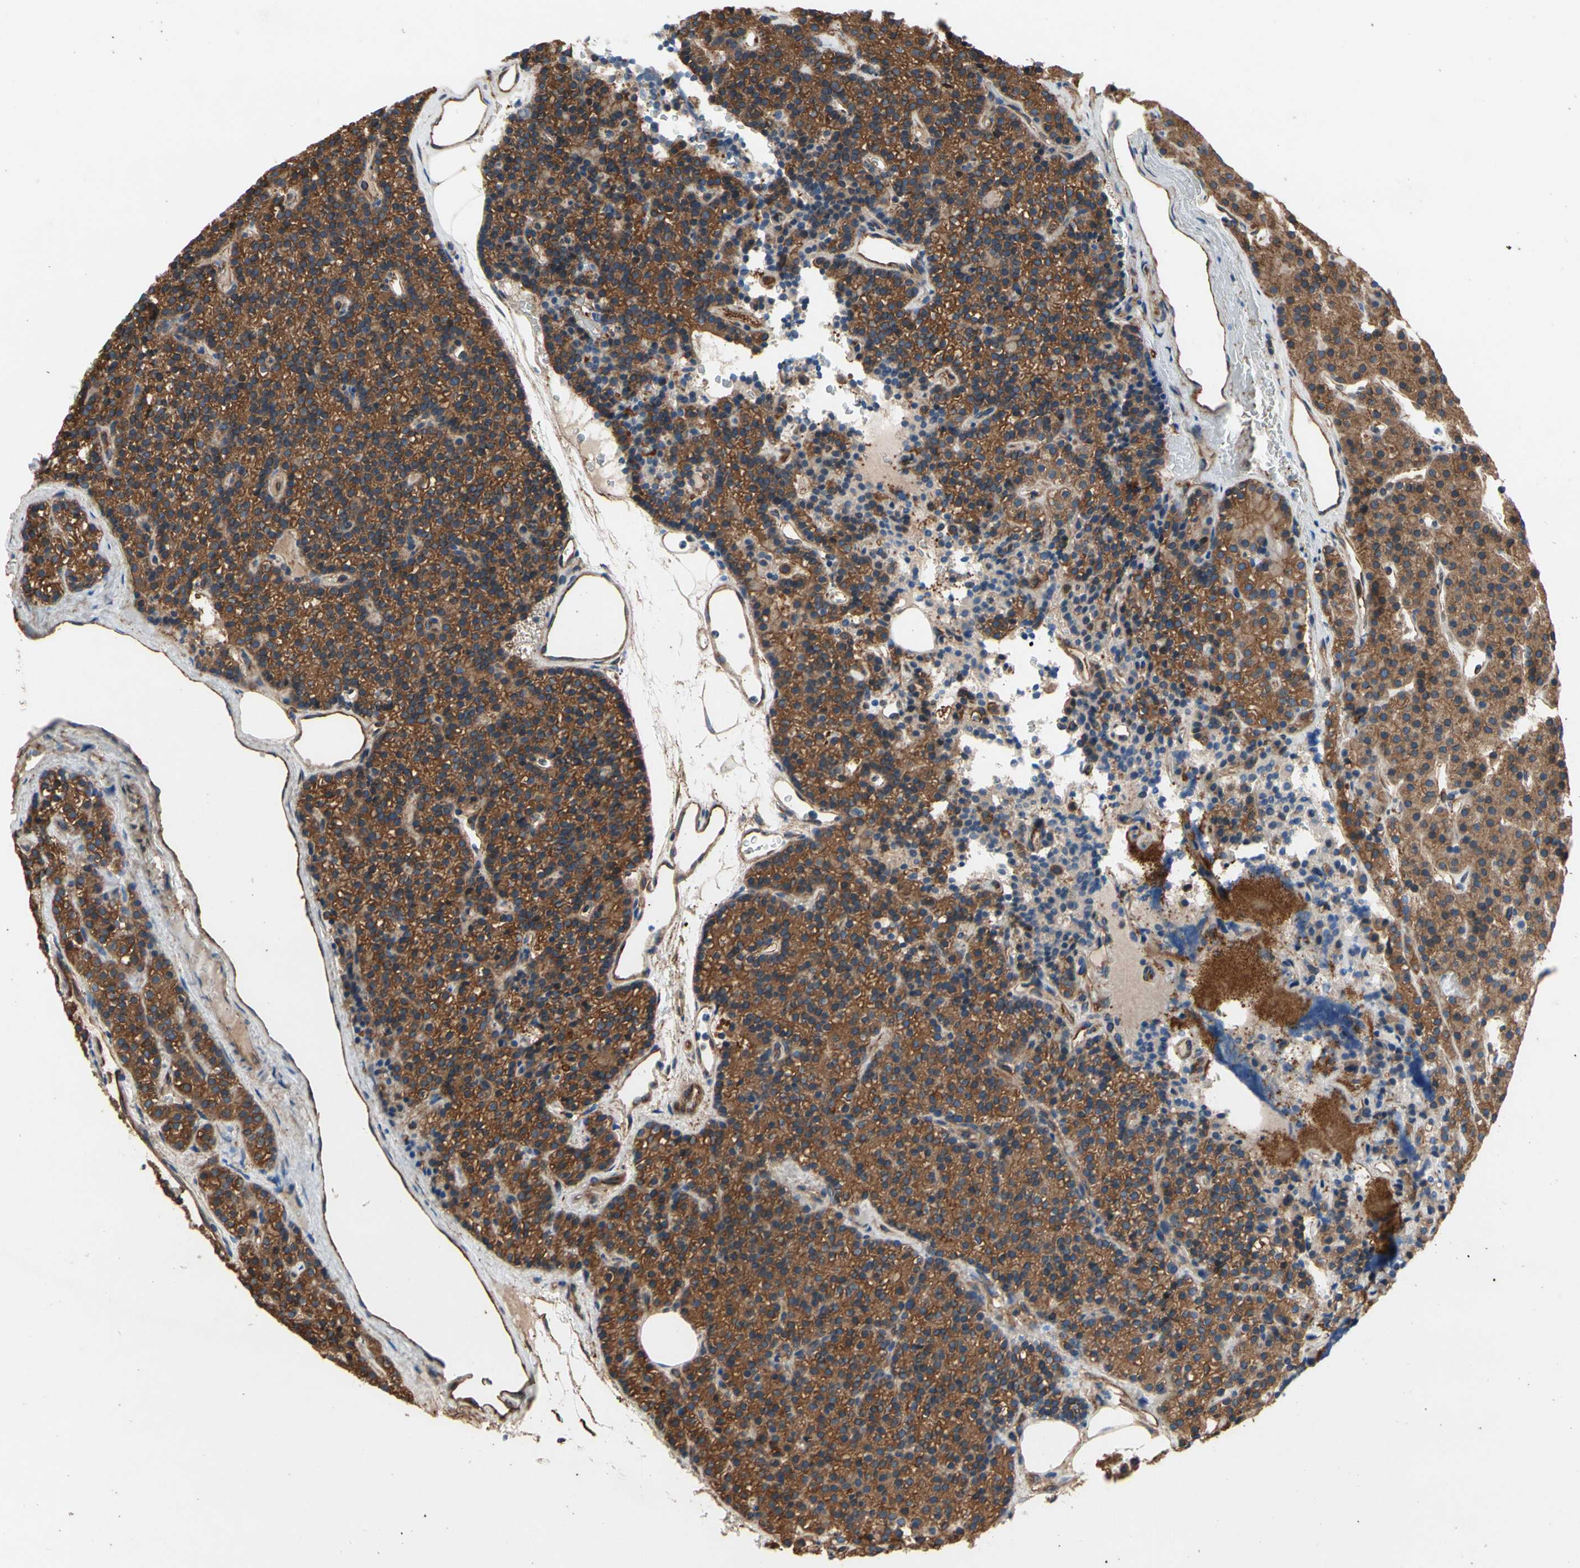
{"staining": {"intensity": "moderate", "quantity": ">75%", "location": "cytoplasmic/membranous"}, "tissue": "parathyroid gland", "cell_type": "Glandular cells", "image_type": "normal", "snomed": [{"axis": "morphology", "description": "Normal tissue, NOS"}, {"axis": "morphology", "description": "Hyperplasia, NOS"}, {"axis": "topography", "description": "Parathyroid gland"}], "caption": "Human parathyroid gland stained for a protein (brown) displays moderate cytoplasmic/membranous positive positivity in about >75% of glandular cells.", "gene": "CTTNBP2", "patient": {"sex": "male", "age": 44}}